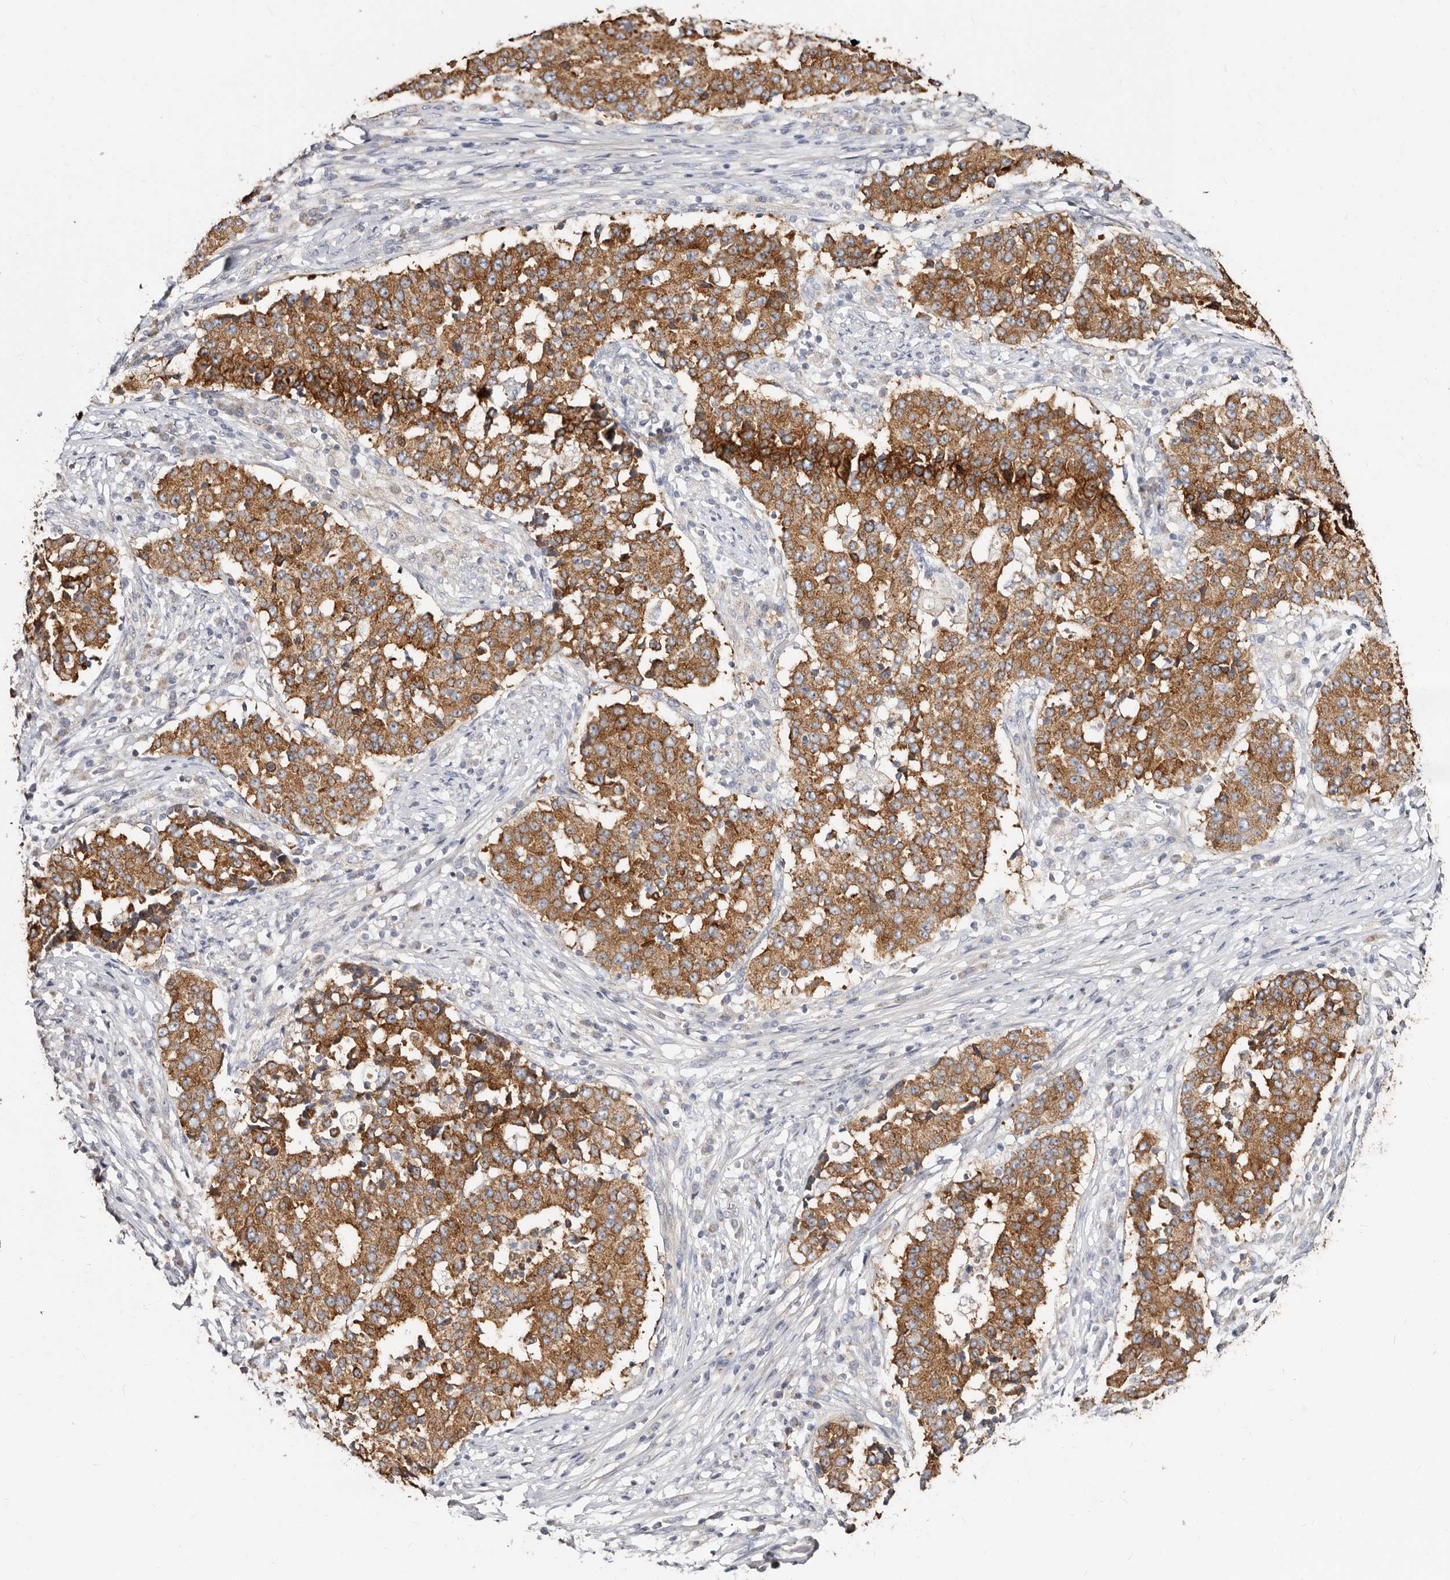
{"staining": {"intensity": "moderate", "quantity": ">75%", "location": "cytoplasmic/membranous"}, "tissue": "stomach cancer", "cell_type": "Tumor cells", "image_type": "cancer", "snomed": [{"axis": "morphology", "description": "Adenocarcinoma, NOS"}, {"axis": "topography", "description": "Stomach"}], "caption": "IHC staining of stomach cancer, which exhibits medium levels of moderate cytoplasmic/membranous staining in about >75% of tumor cells indicating moderate cytoplasmic/membranous protein staining. The staining was performed using DAB (3,3'-diaminobenzidine) (brown) for protein detection and nuclei were counterstained in hematoxylin (blue).", "gene": "BAIAP2L1", "patient": {"sex": "male", "age": 59}}